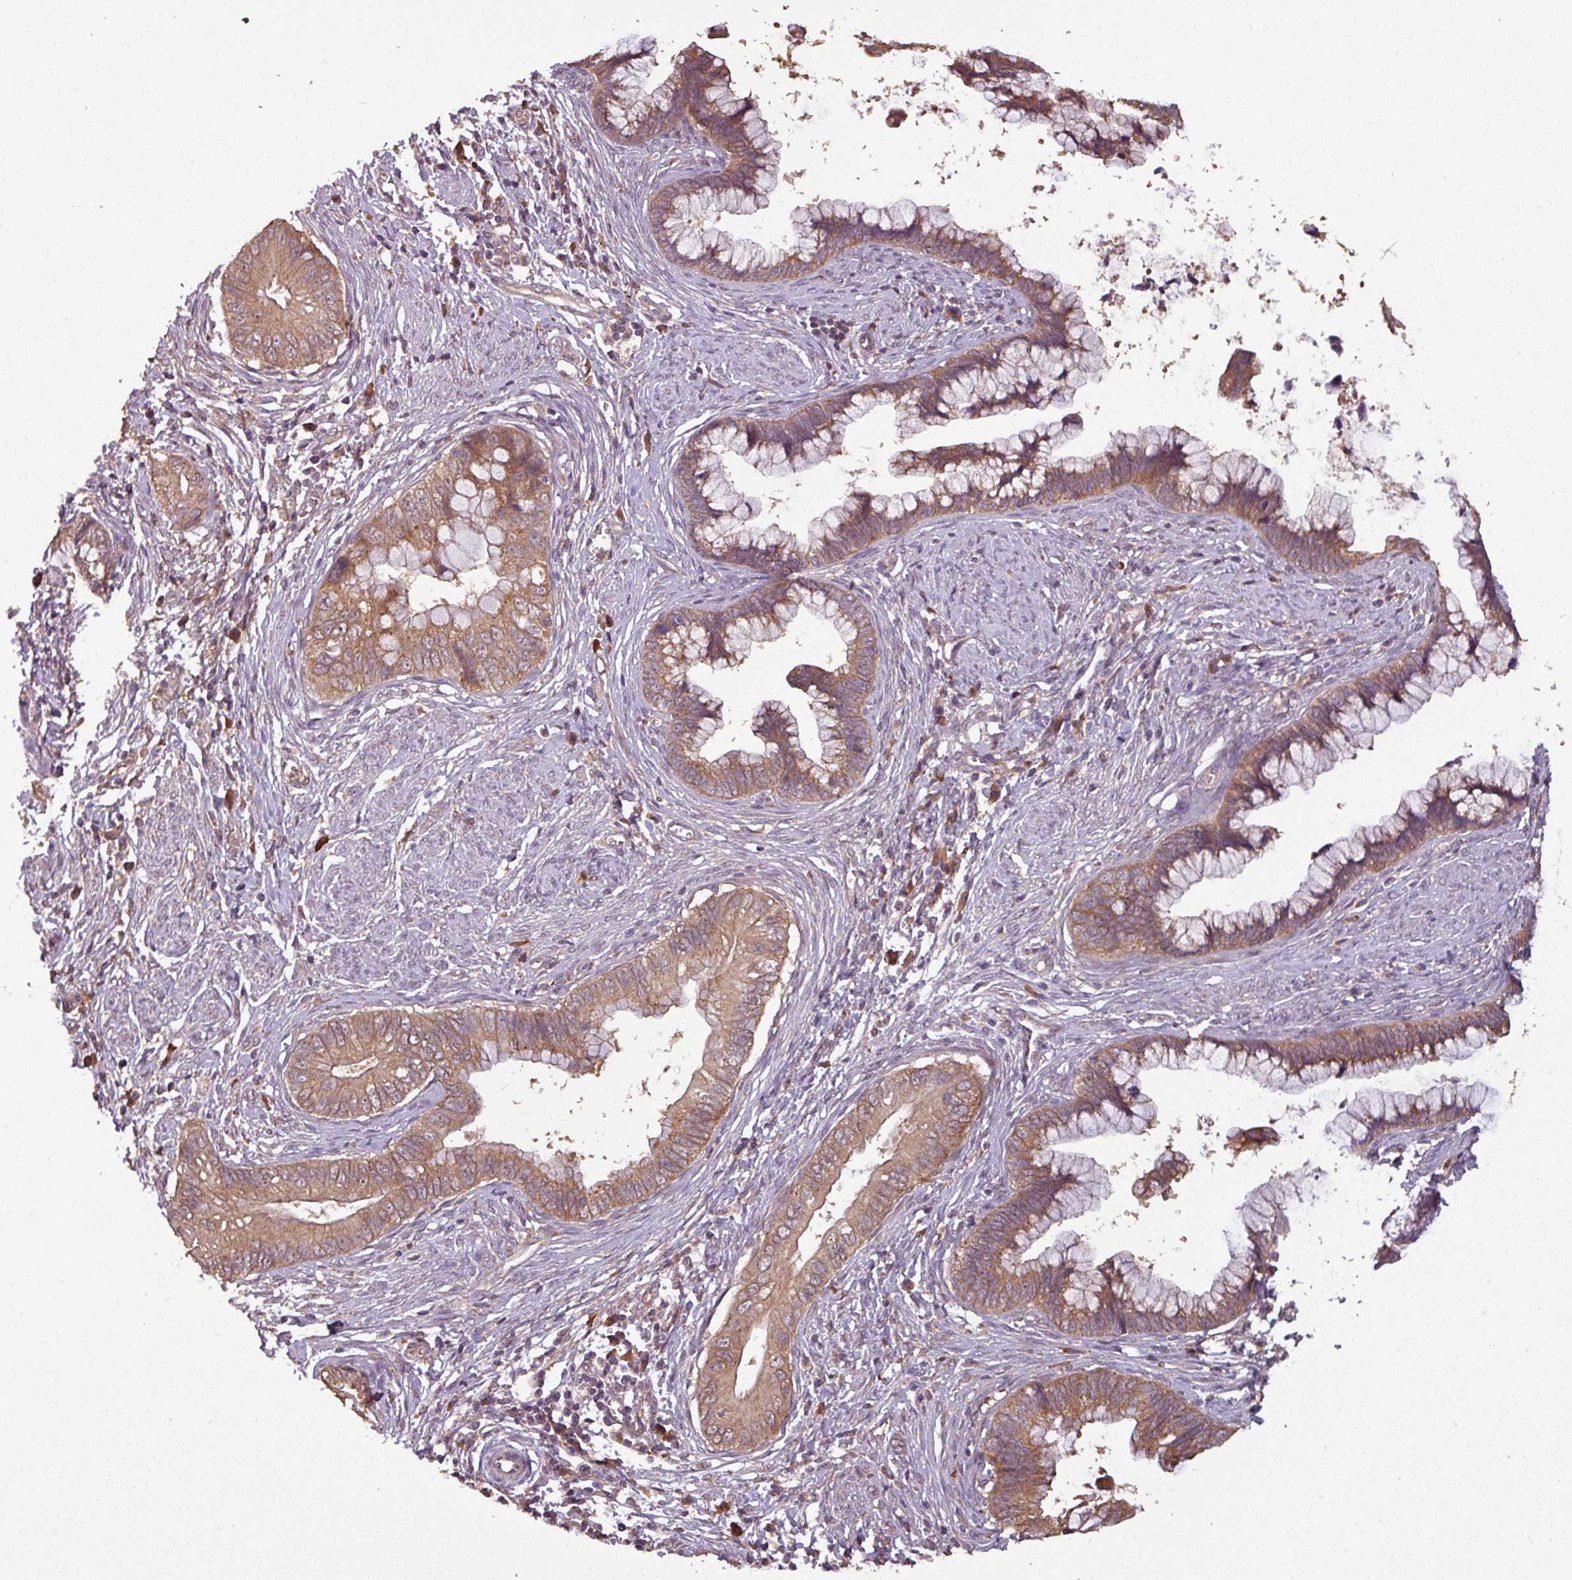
{"staining": {"intensity": "moderate", "quantity": ">75%", "location": "cytoplasmic/membranous"}, "tissue": "cervical cancer", "cell_type": "Tumor cells", "image_type": "cancer", "snomed": [{"axis": "morphology", "description": "Adenocarcinoma, NOS"}, {"axis": "topography", "description": "Cervix"}], "caption": "Adenocarcinoma (cervical) stained for a protein reveals moderate cytoplasmic/membranous positivity in tumor cells. (DAB (3,3'-diaminobenzidine) = brown stain, brightfield microscopy at high magnification).", "gene": "NT5C3A", "patient": {"sex": "female", "age": 44}}